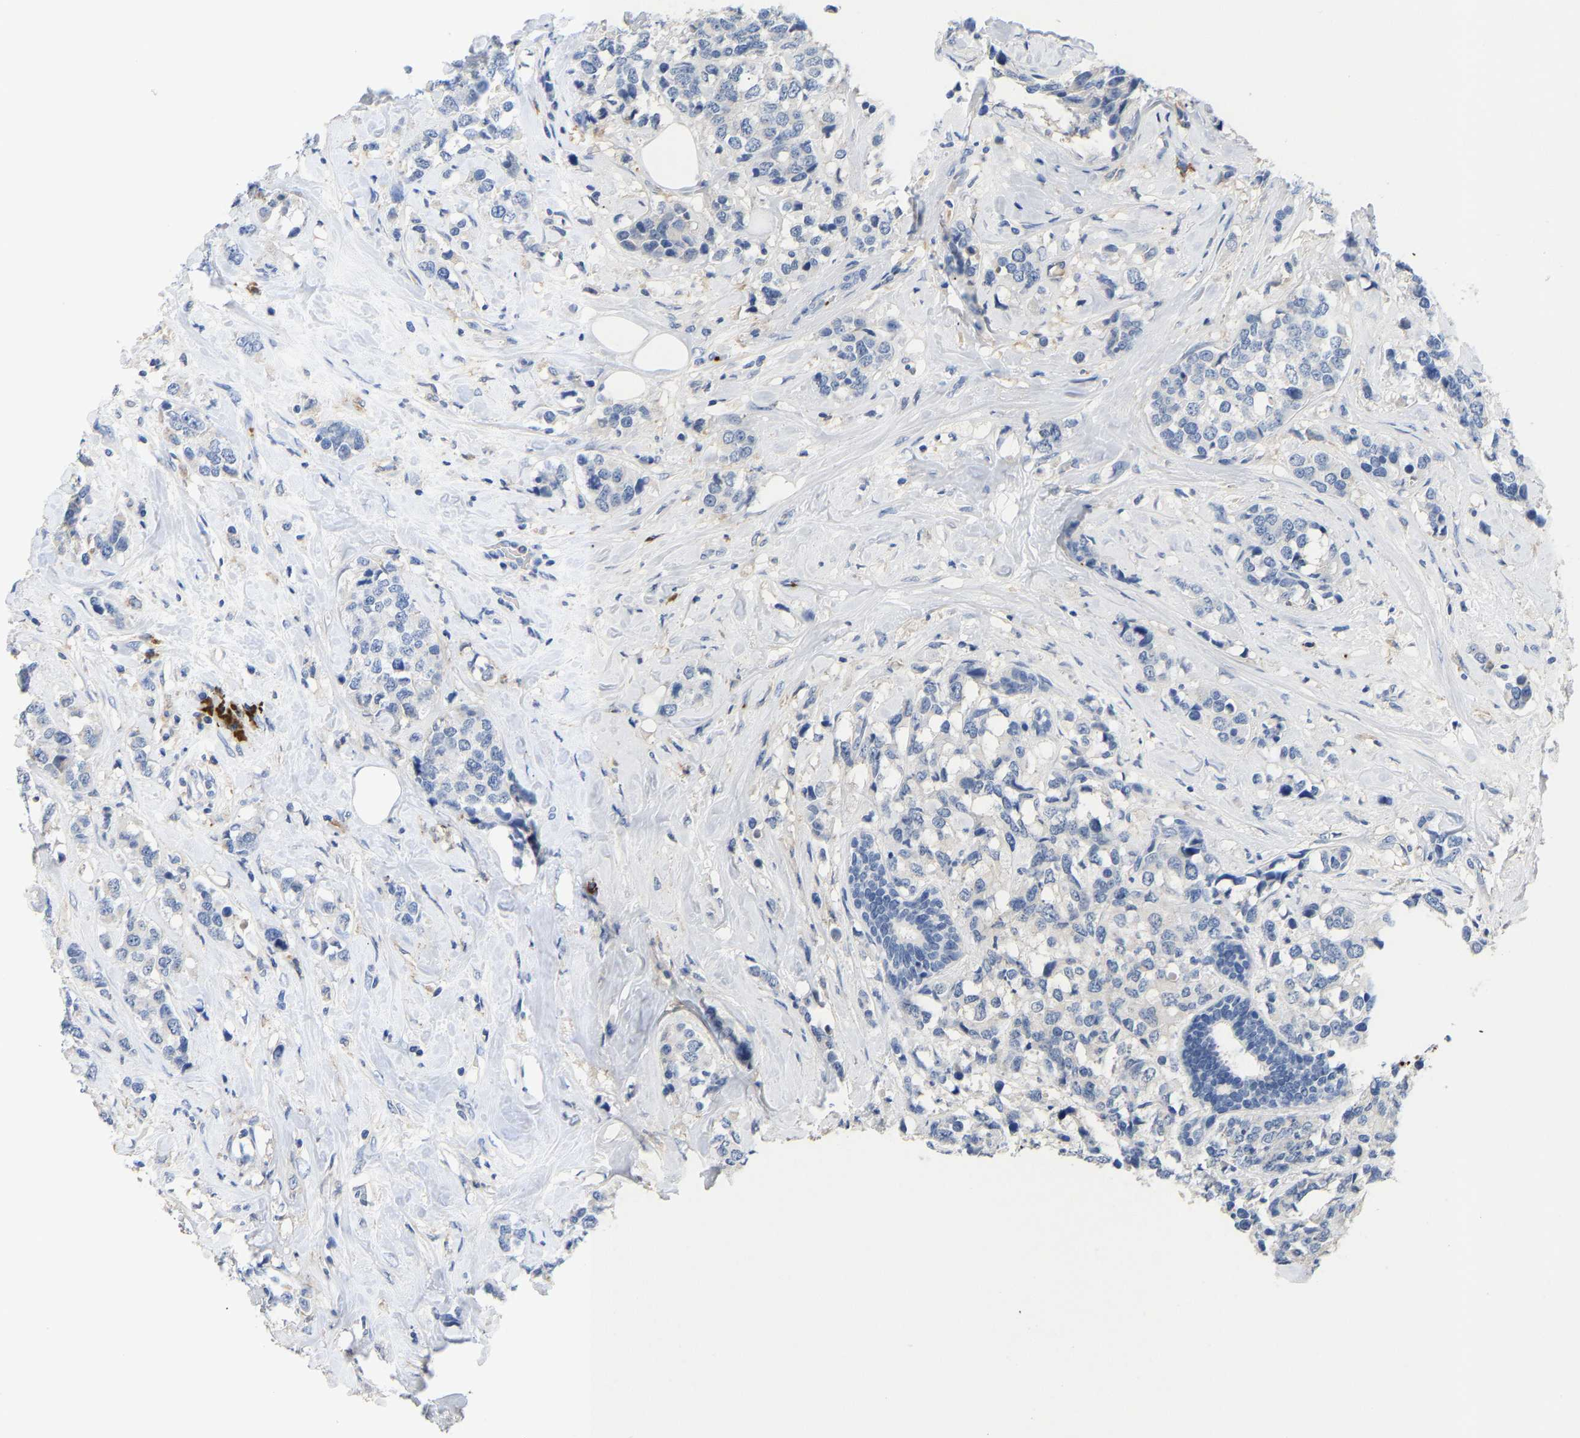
{"staining": {"intensity": "negative", "quantity": "none", "location": "none"}, "tissue": "breast cancer", "cell_type": "Tumor cells", "image_type": "cancer", "snomed": [{"axis": "morphology", "description": "Lobular carcinoma"}, {"axis": "topography", "description": "Breast"}], "caption": "Immunohistochemical staining of lobular carcinoma (breast) reveals no significant staining in tumor cells.", "gene": "FGF18", "patient": {"sex": "female", "age": 59}}